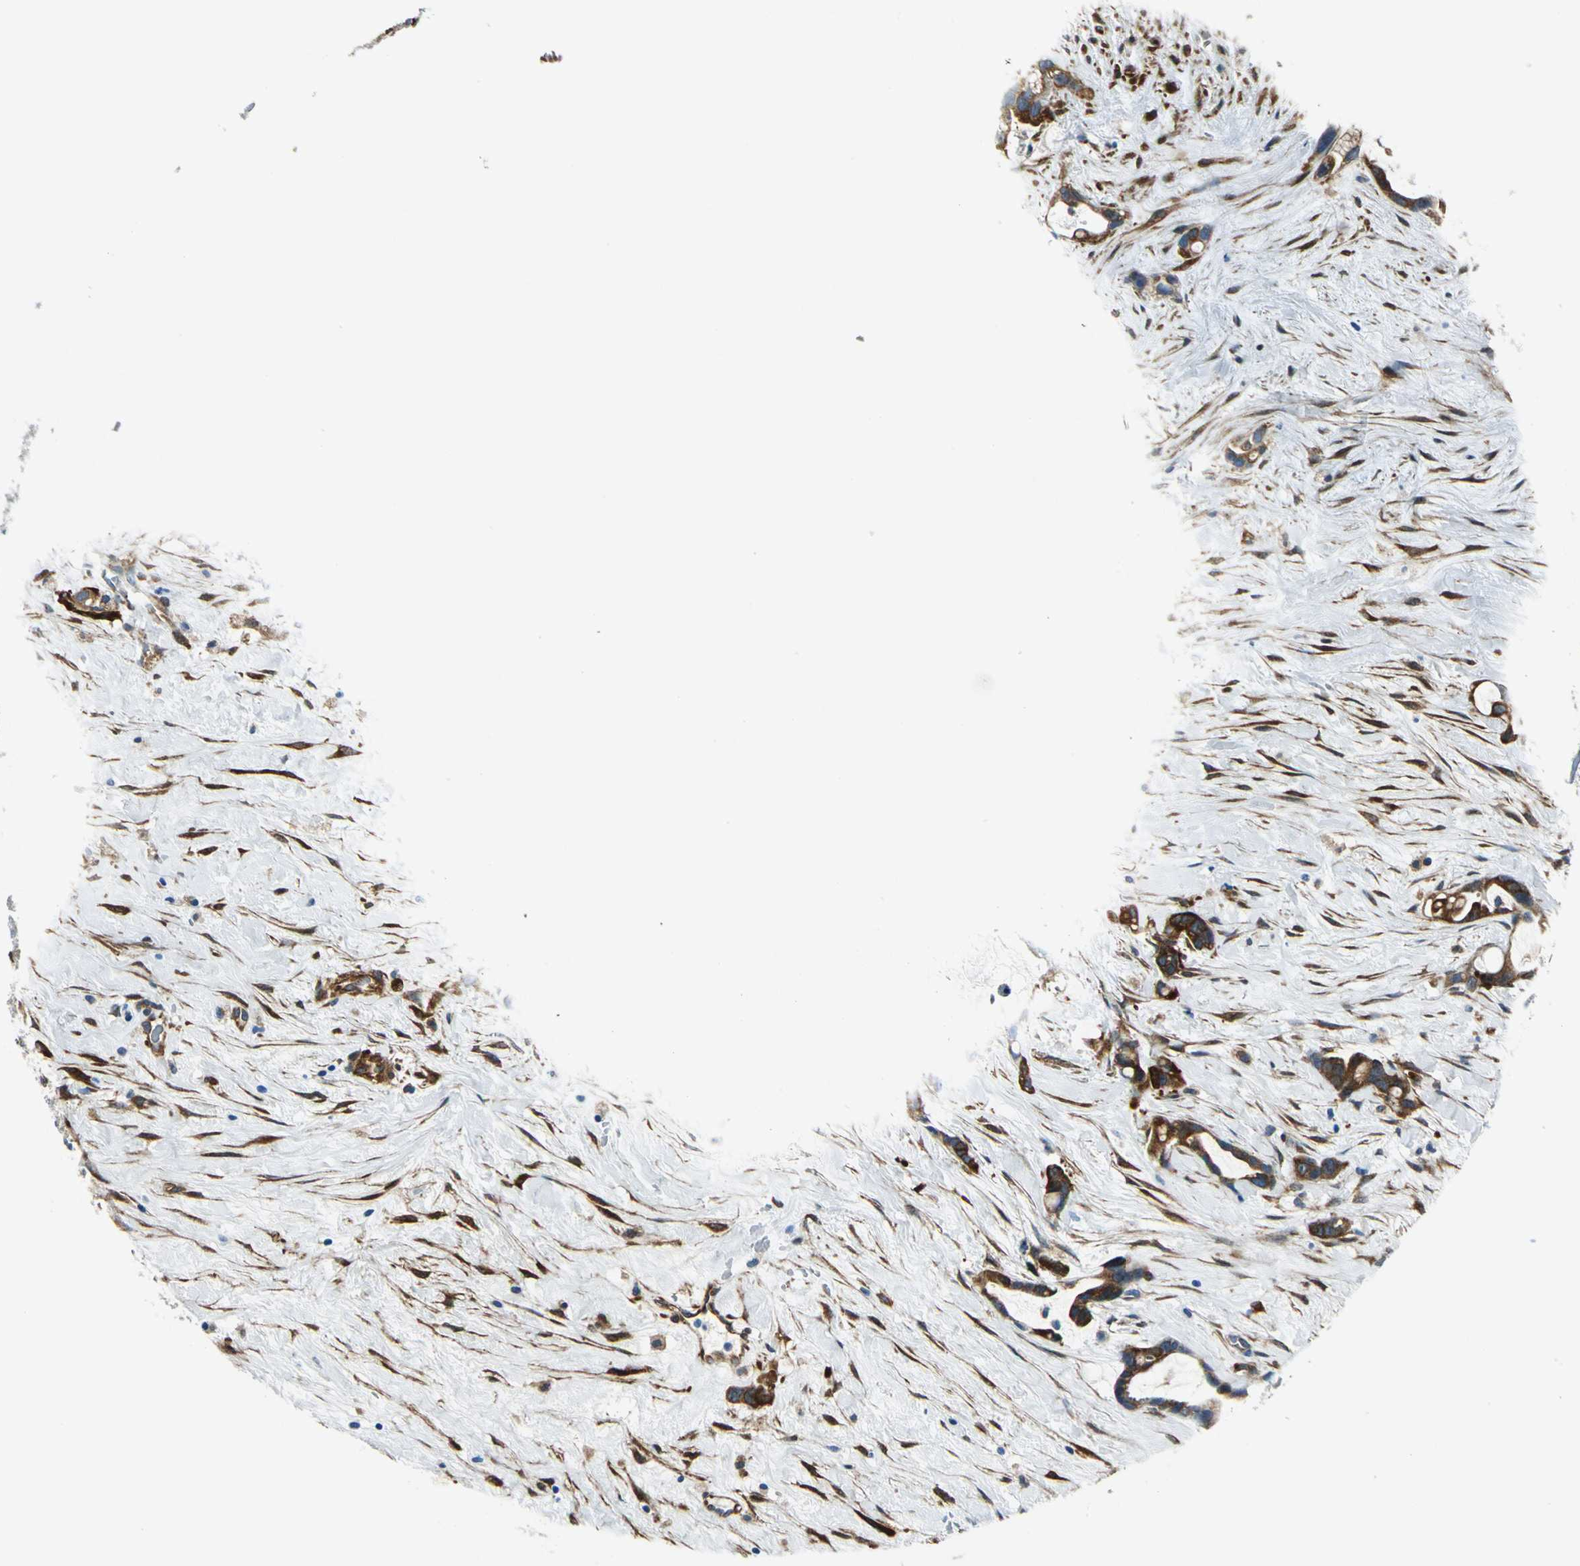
{"staining": {"intensity": "strong", "quantity": ">75%", "location": "cytoplasmic/membranous"}, "tissue": "liver cancer", "cell_type": "Tumor cells", "image_type": "cancer", "snomed": [{"axis": "morphology", "description": "Cholangiocarcinoma"}, {"axis": "topography", "description": "Liver"}], "caption": "Immunohistochemistry (IHC) micrograph of human liver cancer stained for a protein (brown), which exhibits high levels of strong cytoplasmic/membranous expression in about >75% of tumor cells.", "gene": "HSPB1", "patient": {"sex": "female", "age": 65}}